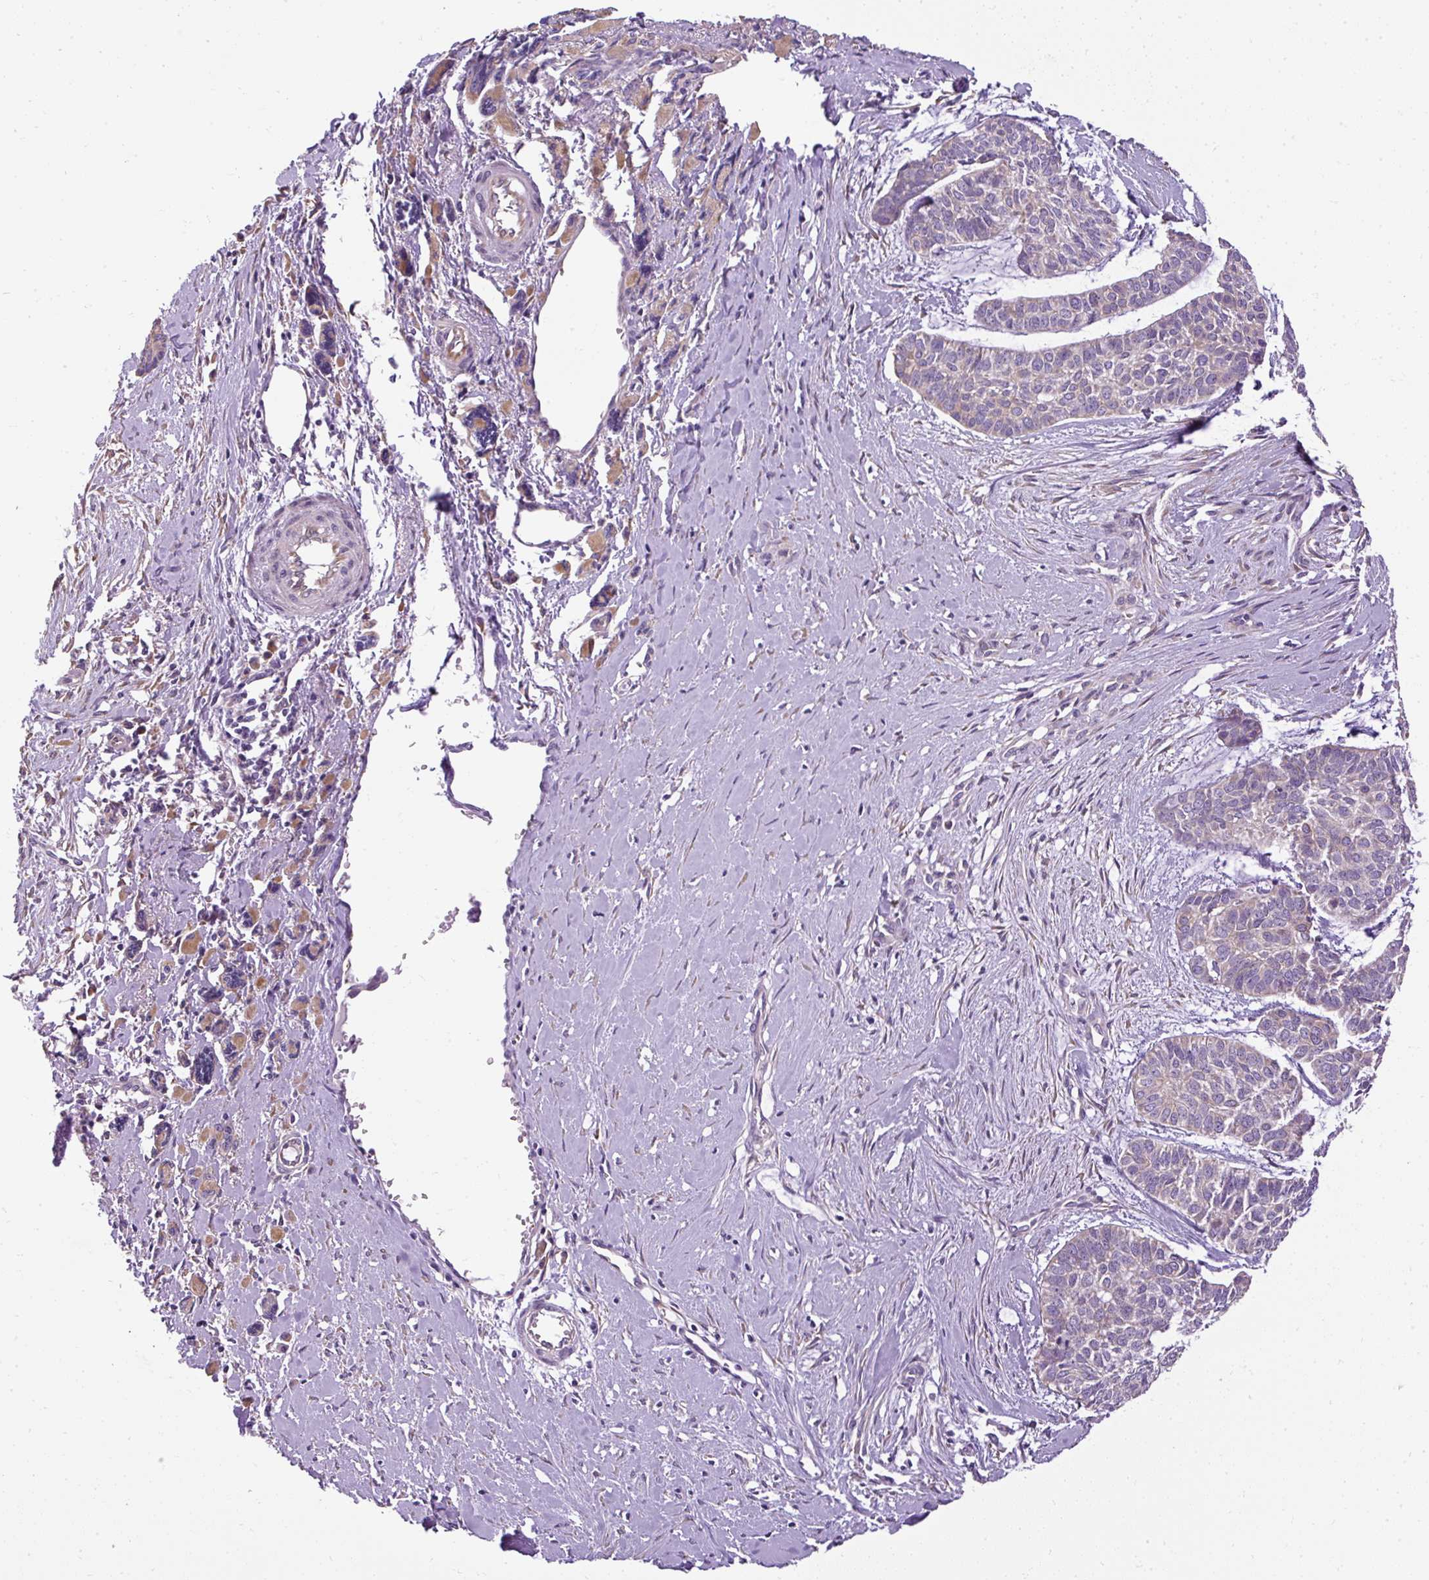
{"staining": {"intensity": "negative", "quantity": "none", "location": "none"}, "tissue": "skin cancer", "cell_type": "Tumor cells", "image_type": "cancer", "snomed": [{"axis": "morphology", "description": "Basal cell carcinoma"}, {"axis": "topography", "description": "Skin"}], "caption": "IHC of human basal cell carcinoma (skin) shows no expression in tumor cells. (DAB immunohistochemistry, high magnification).", "gene": "FAM149A", "patient": {"sex": "female", "age": 64}}